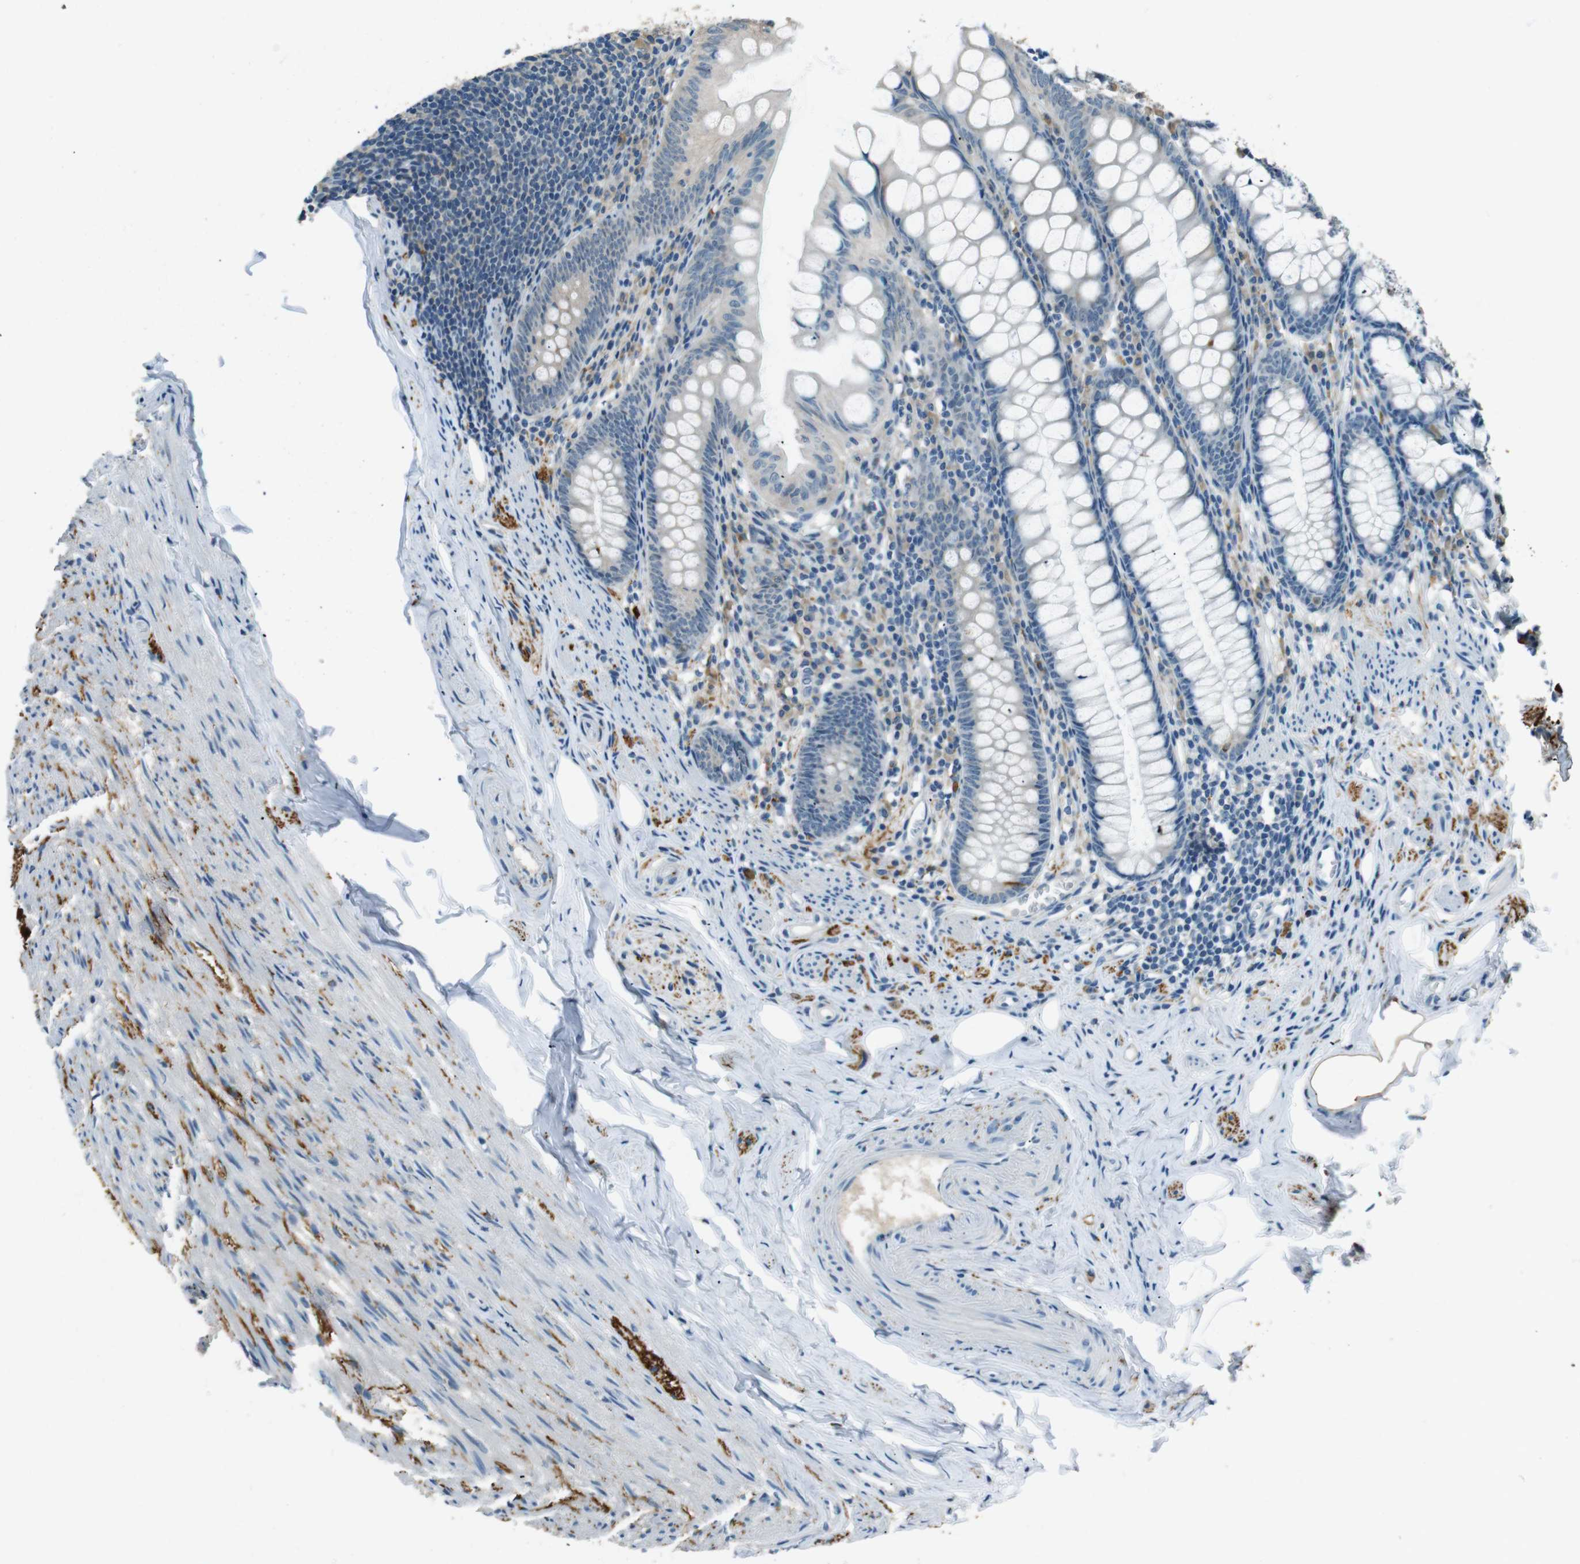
{"staining": {"intensity": "weak", "quantity": "<25%", "location": "cytoplasmic/membranous"}, "tissue": "appendix", "cell_type": "Glandular cells", "image_type": "normal", "snomed": [{"axis": "morphology", "description": "Normal tissue, NOS"}, {"axis": "topography", "description": "Appendix"}], "caption": "Protein analysis of normal appendix exhibits no significant expression in glandular cells.", "gene": "MAGI2", "patient": {"sex": "female", "age": 77}}